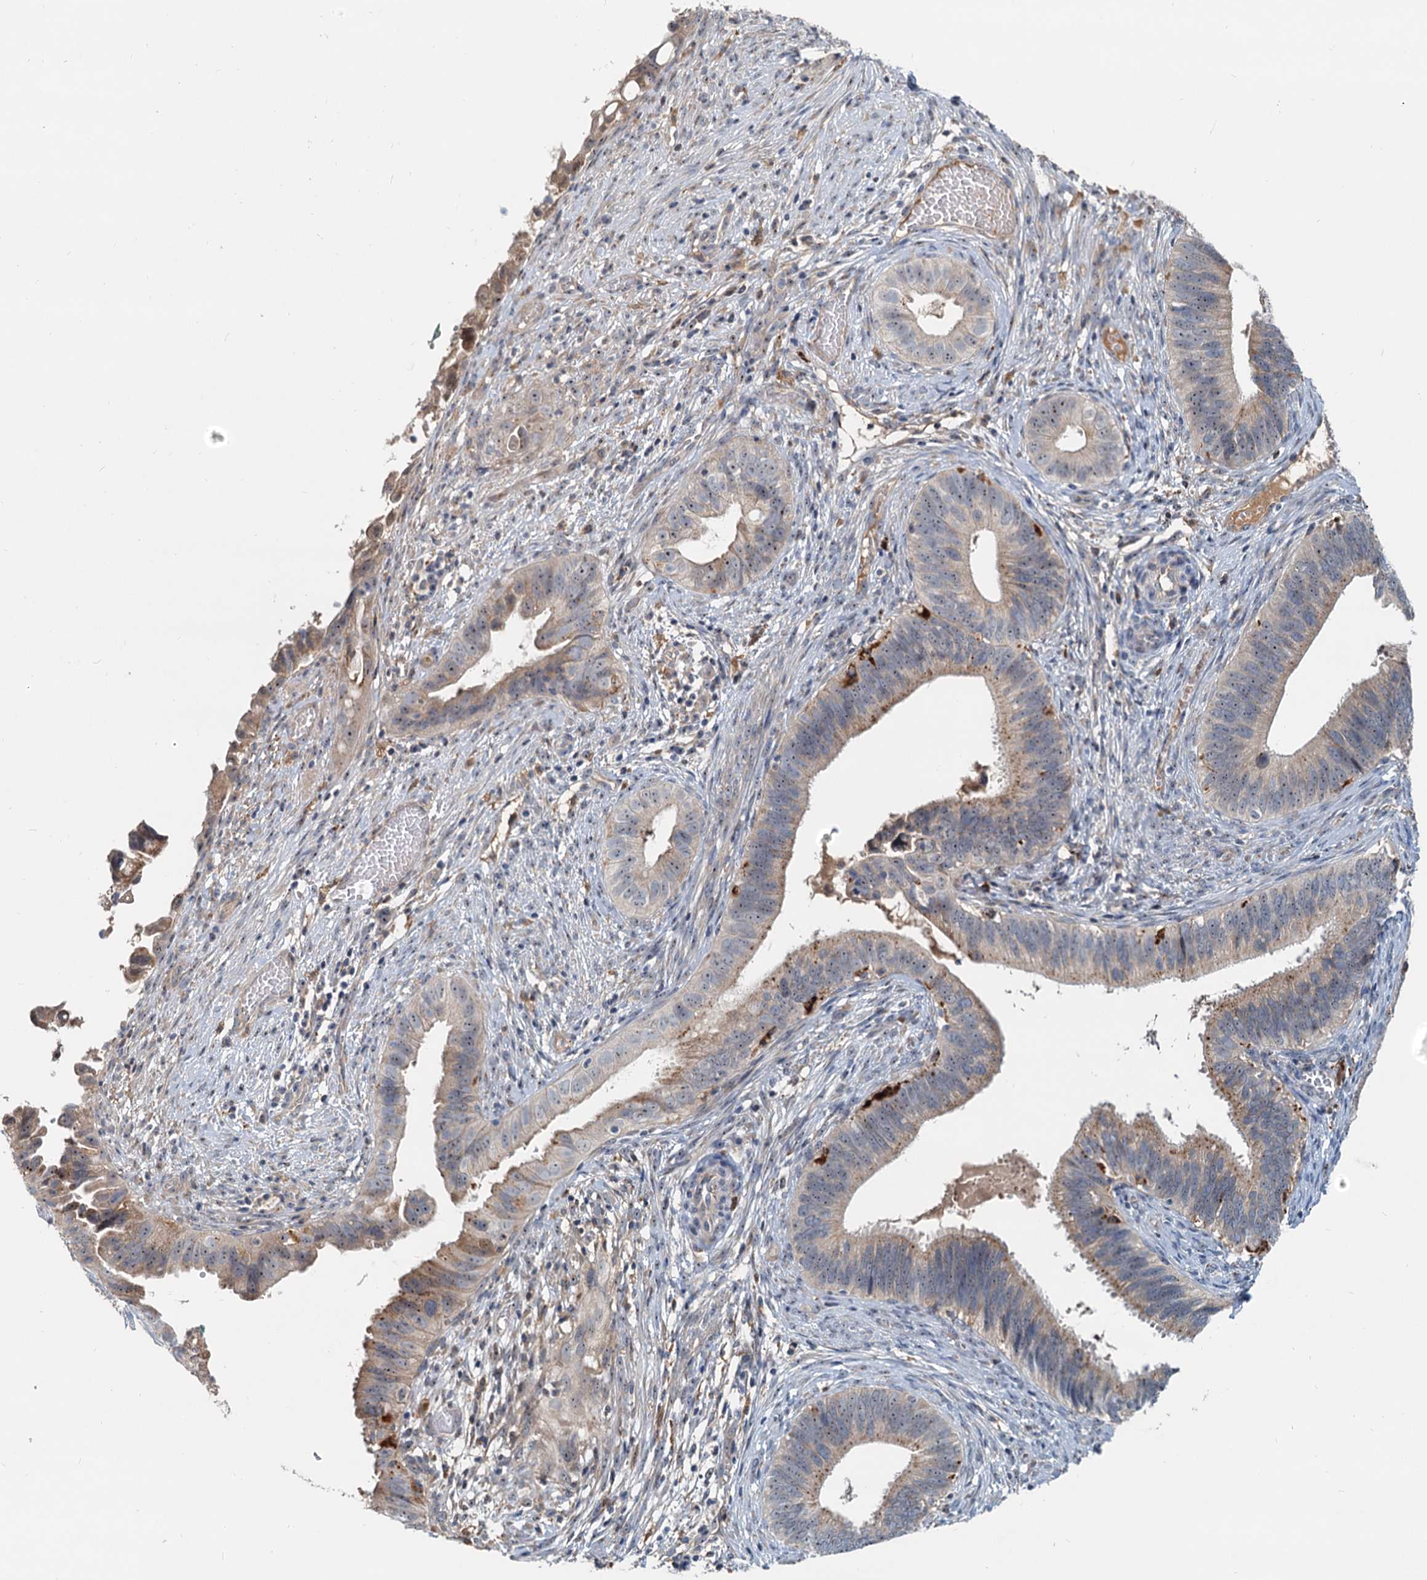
{"staining": {"intensity": "weak", "quantity": "25%-75%", "location": "cytoplasmic/membranous,nuclear"}, "tissue": "cervical cancer", "cell_type": "Tumor cells", "image_type": "cancer", "snomed": [{"axis": "morphology", "description": "Adenocarcinoma, NOS"}, {"axis": "topography", "description": "Cervix"}], "caption": "Adenocarcinoma (cervical) stained with immunohistochemistry demonstrates weak cytoplasmic/membranous and nuclear staining in about 25%-75% of tumor cells. The staining is performed using DAB brown chromogen to label protein expression. The nuclei are counter-stained blue using hematoxylin.", "gene": "RGS7BP", "patient": {"sex": "female", "age": 42}}